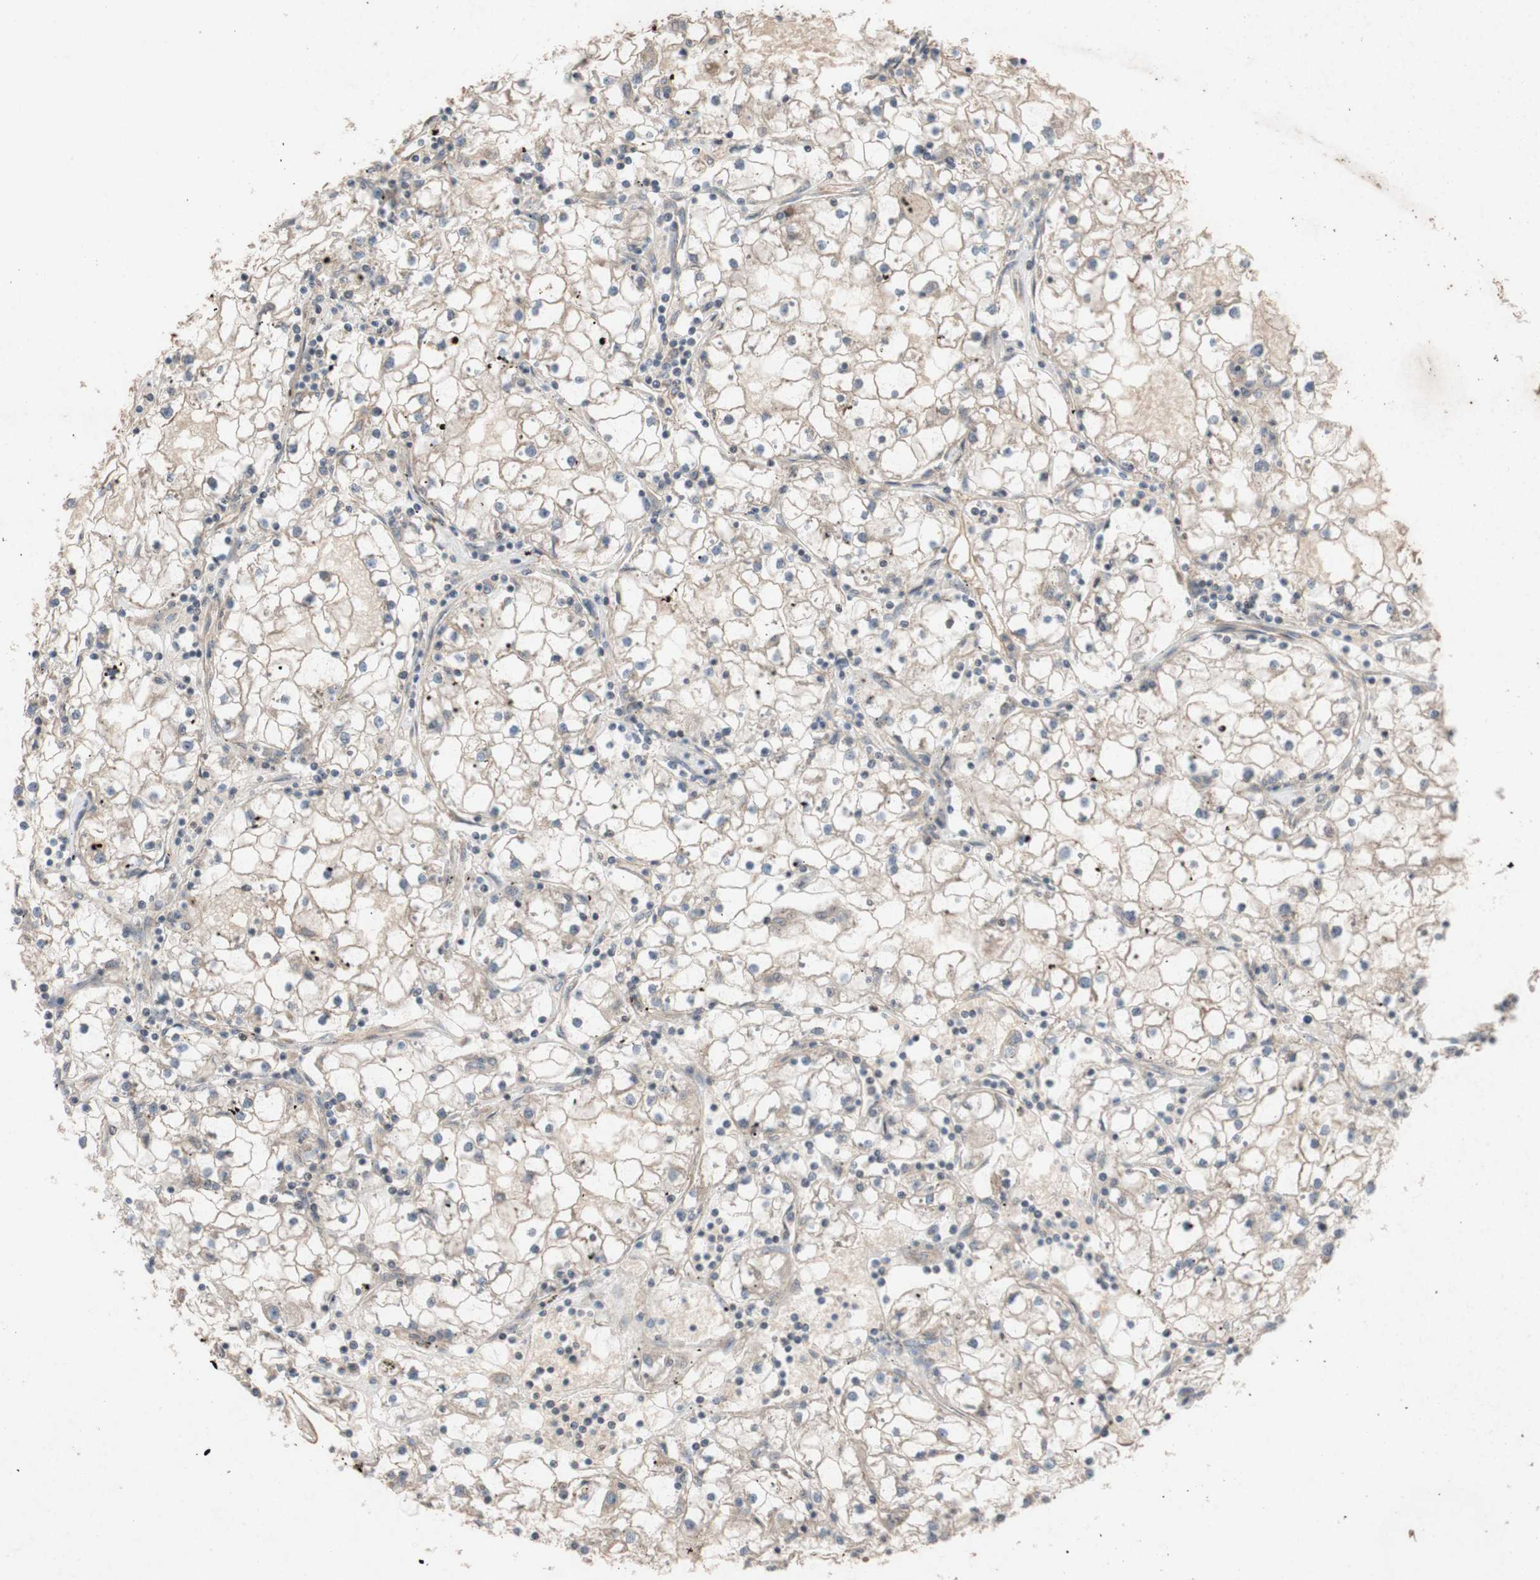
{"staining": {"intensity": "weak", "quantity": ">75%", "location": "cytoplasmic/membranous"}, "tissue": "renal cancer", "cell_type": "Tumor cells", "image_type": "cancer", "snomed": [{"axis": "morphology", "description": "Adenocarcinoma, NOS"}, {"axis": "topography", "description": "Kidney"}], "caption": "Weak cytoplasmic/membranous expression is appreciated in approximately >75% of tumor cells in renal cancer (adenocarcinoma).", "gene": "TST", "patient": {"sex": "male", "age": 56}}